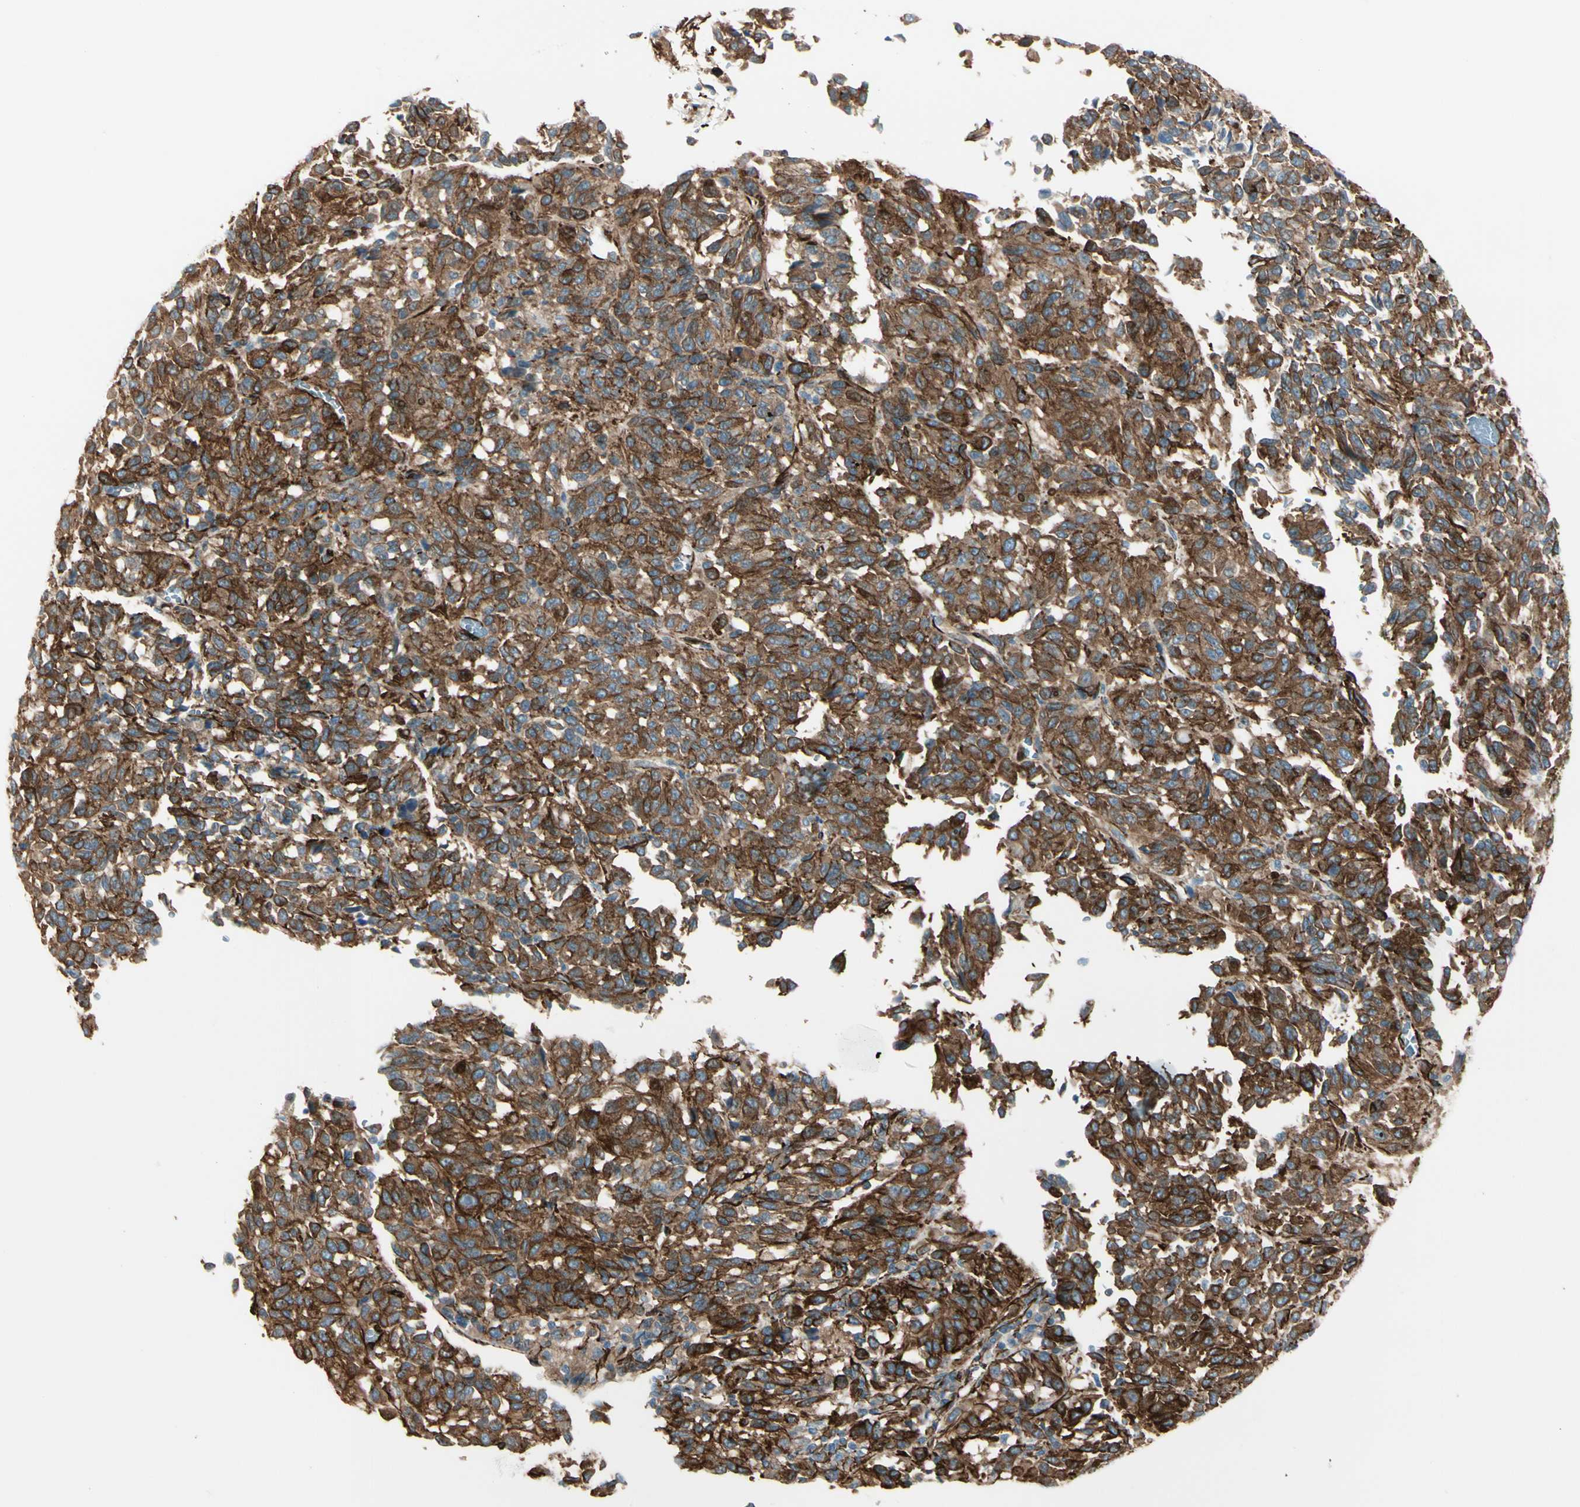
{"staining": {"intensity": "strong", "quantity": ">75%", "location": "cytoplasmic/membranous"}, "tissue": "melanoma", "cell_type": "Tumor cells", "image_type": "cancer", "snomed": [{"axis": "morphology", "description": "Malignant melanoma, Metastatic site"}, {"axis": "topography", "description": "Lung"}], "caption": "Protein staining displays strong cytoplasmic/membranous positivity in about >75% of tumor cells in malignant melanoma (metastatic site).", "gene": "CALD1", "patient": {"sex": "male", "age": 64}}